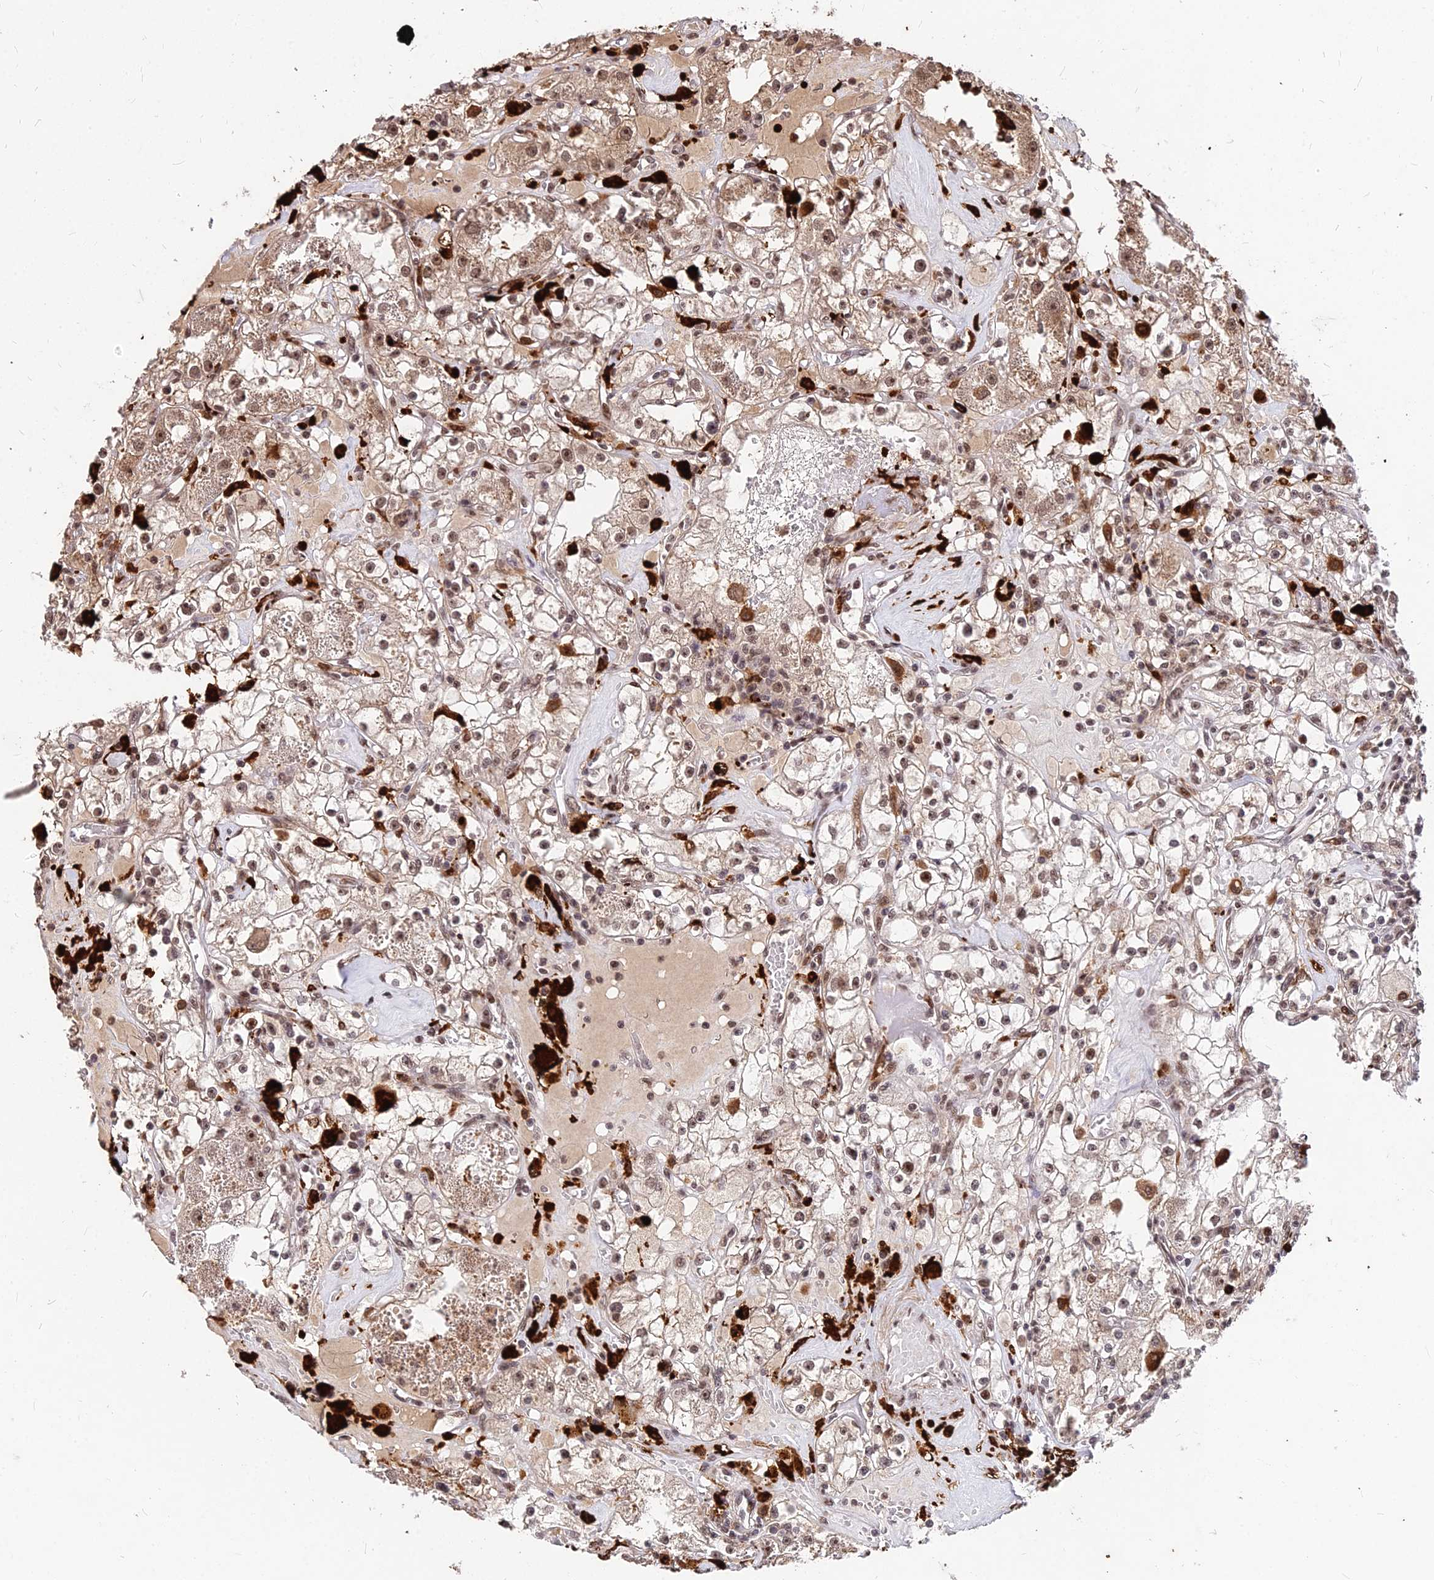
{"staining": {"intensity": "moderate", "quantity": ">75%", "location": "nuclear"}, "tissue": "renal cancer", "cell_type": "Tumor cells", "image_type": "cancer", "snomed": [{"axis": "morphology", "description": "Adenocarcinoma, NOS"}, {"axis": "topography", "description": "Kidney"}], "caption": "The micrograph shows a brown stain indicating the presence of a protein in the nuclear of tumor cells in renal cancer.", "gene": "ZBED4", "patient": {"sex": "male", "age": 56}}